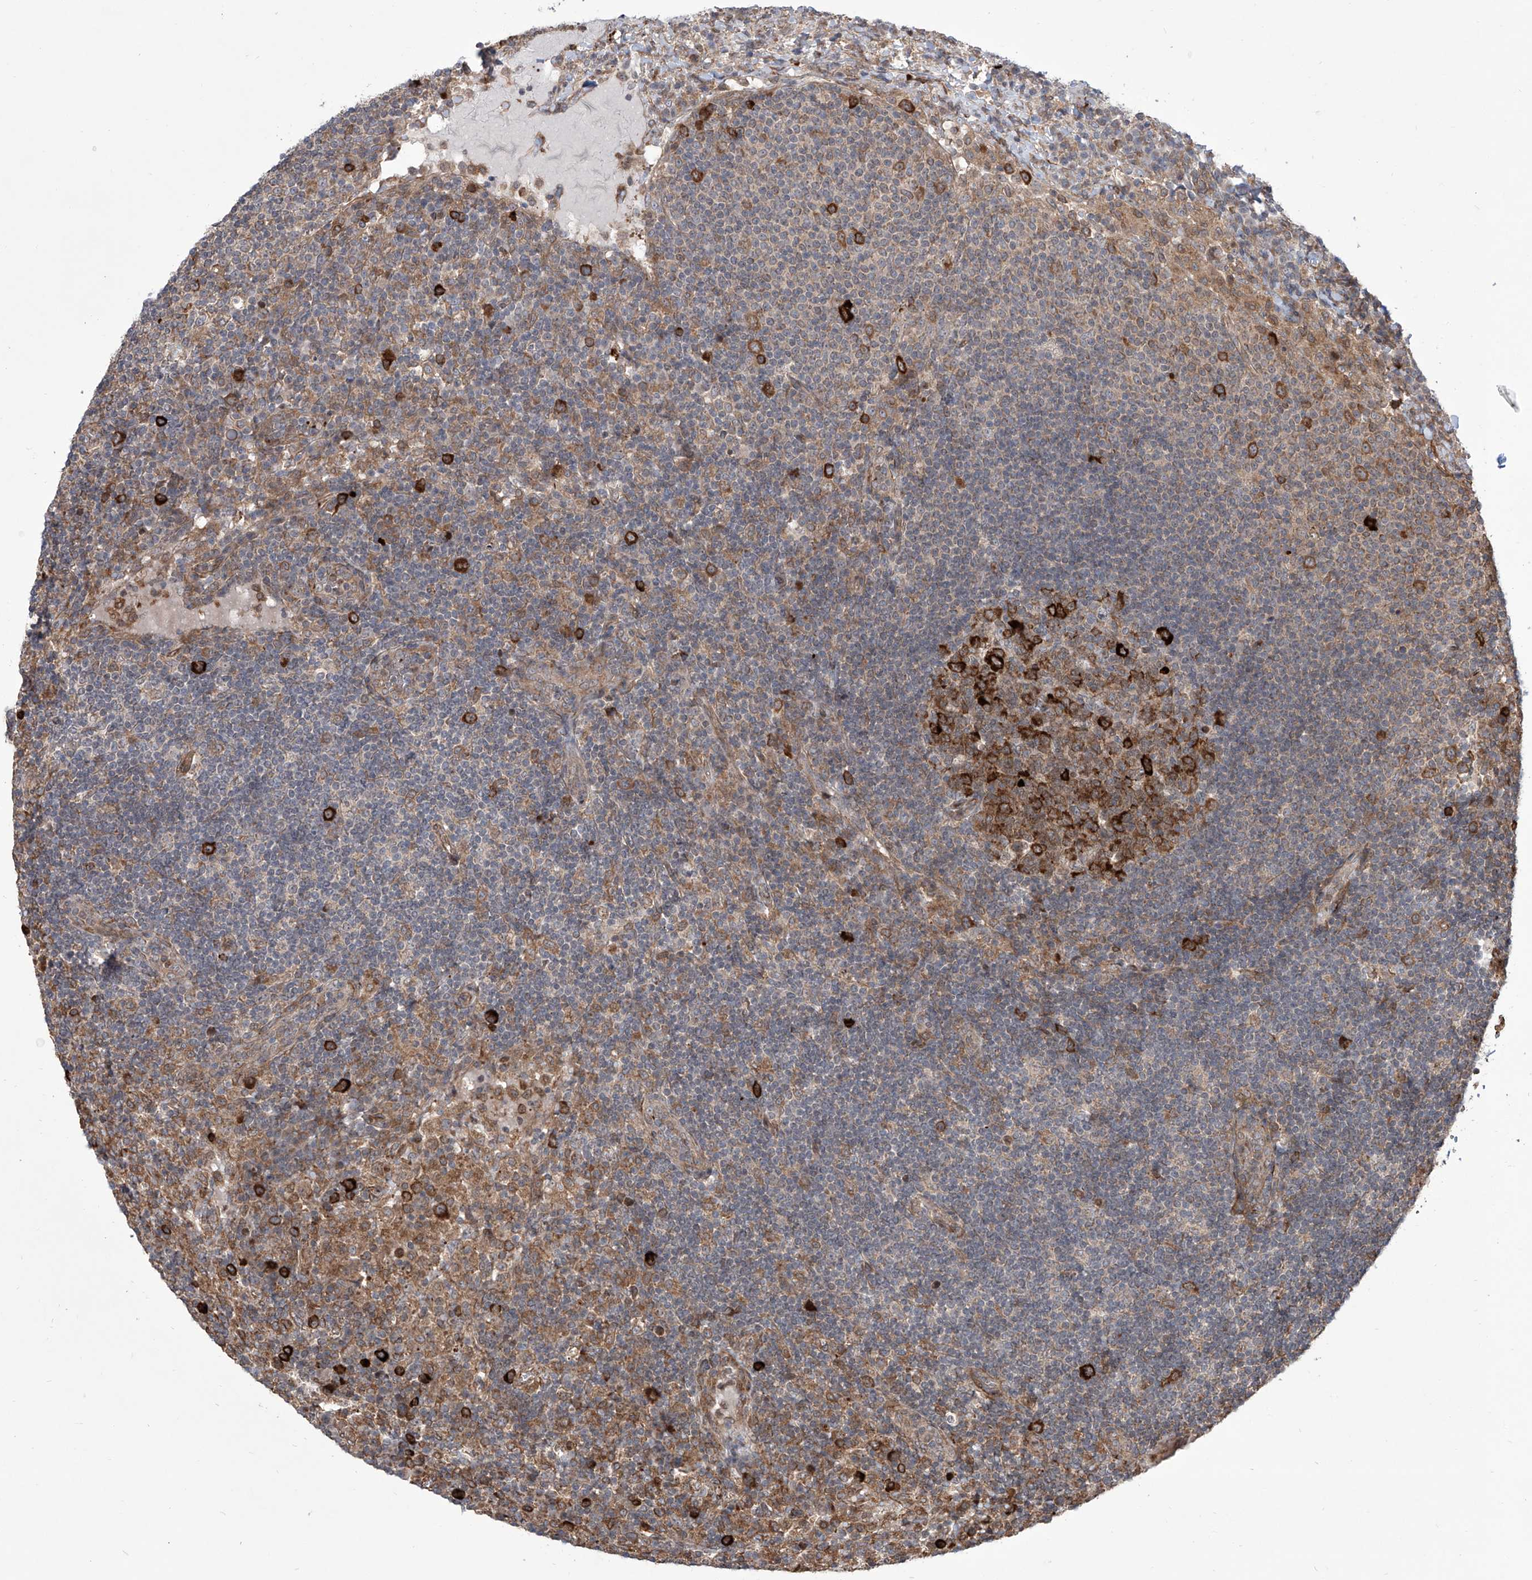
{"staining": {"intensity": "strong", "quantity": "25%-75%", "location": "cytoplasmic/membranous"}, "tissue": "lymph node", "cell_type": "Germinal center cells", "image_type": "normal", "snomed": [{"axis": "morphology", "description": "Normal tissue, NOS"}, {"axis": "topography", "description": "Lymph node"}], "caption": "Unremarkable lymph node was stained to show a protein in brown. There is high levels of strong cytoplasmic/membranous staining in about 25%-75% of germinal center cells.", "gene": "APAF1", "patient": {"sex": "female", "age": 53}}